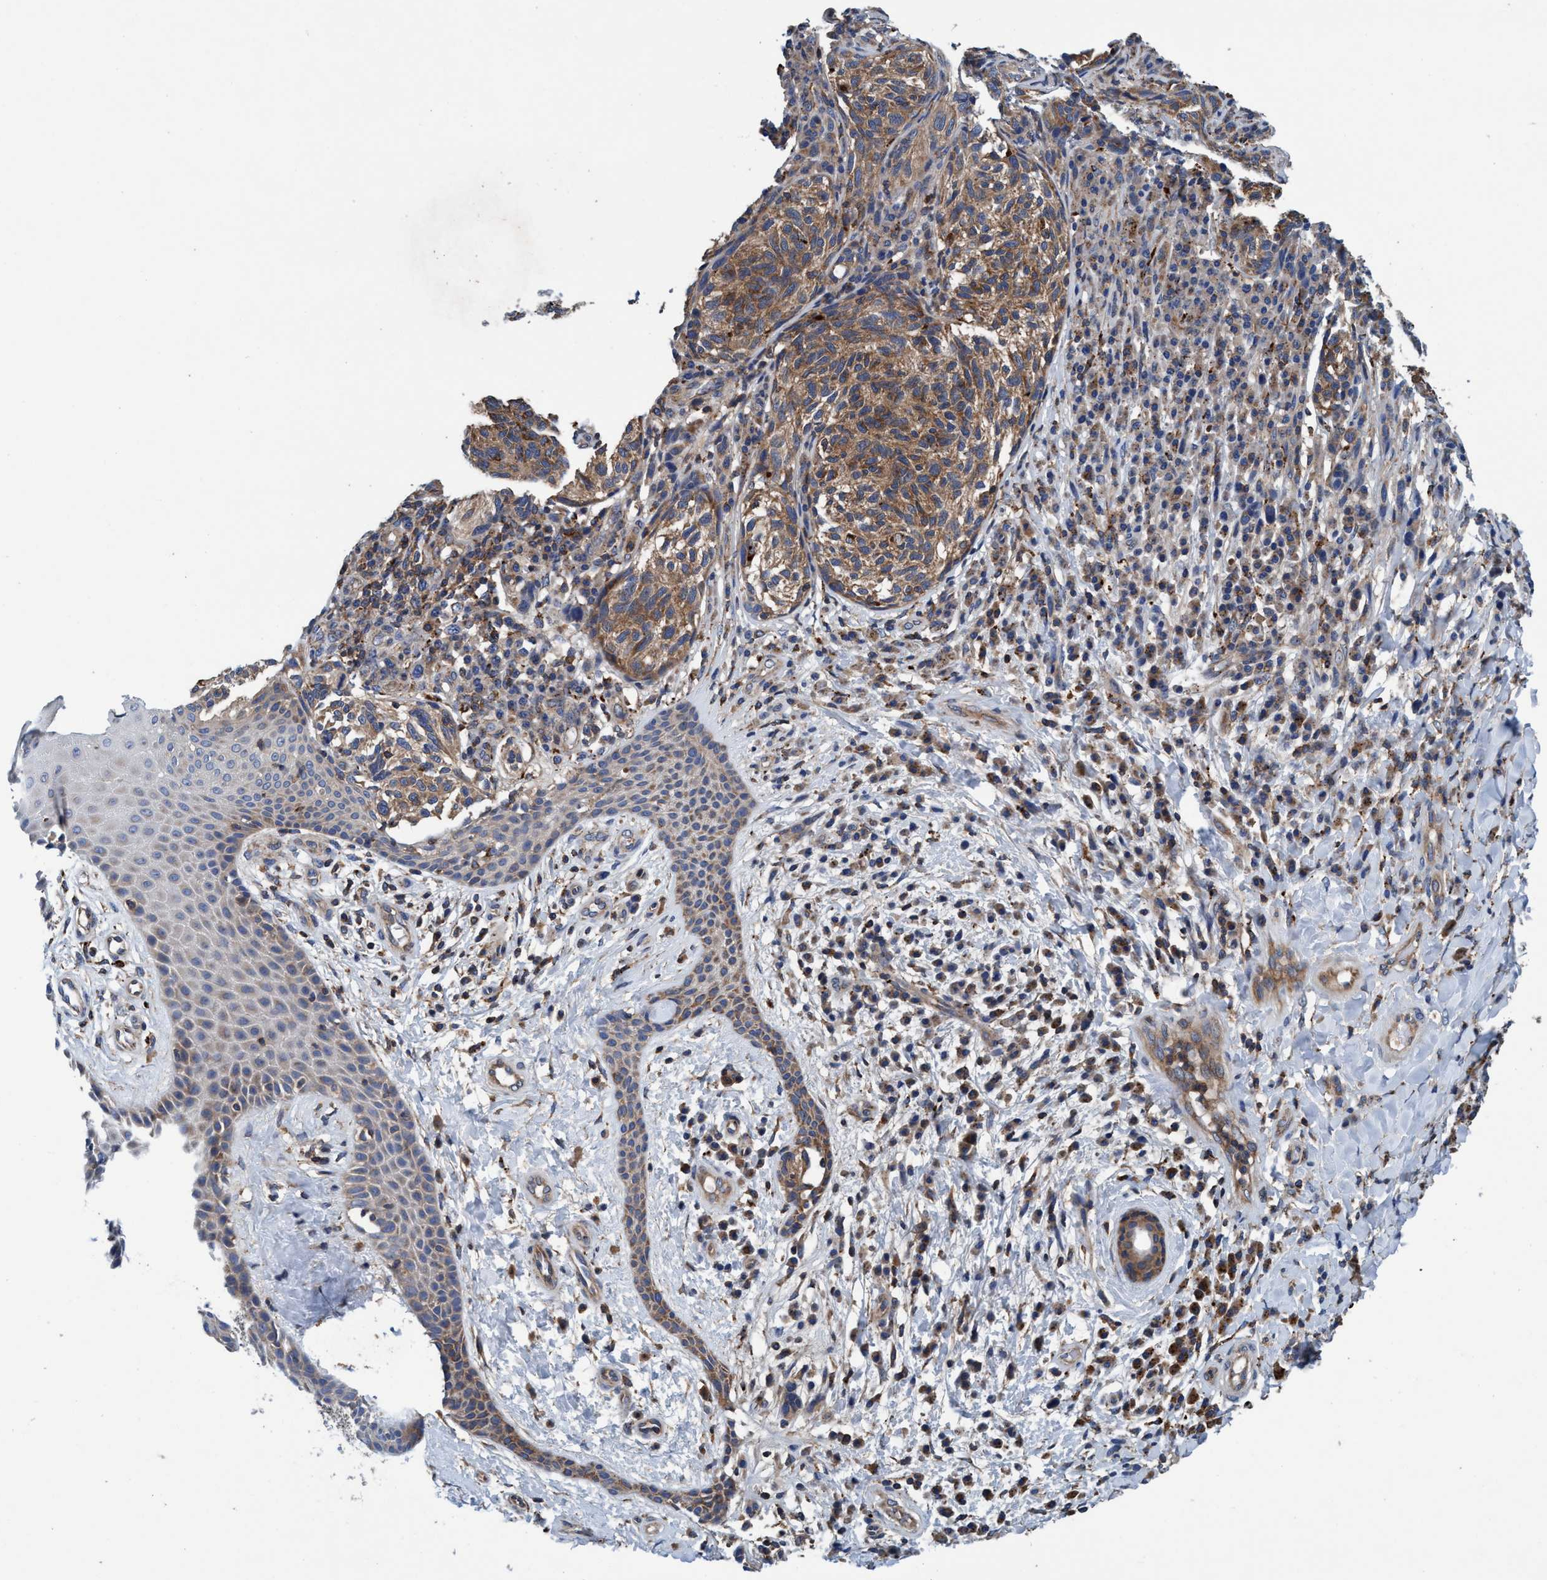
{"staining": {"intensity": "moderate", "quantity": ">75%", "location": "cytoplasmic/membranous"}, "tissue": "melanoma", "cell_type": "Tumor cells", "image_type": "cancer", "snomed": [{"axis": "morphology", "description": "Malignant melanoma, NOS"}, {"axis": "topography", "description": "Skin"}], "caption": "An immunohistochemistry (IHC) photomicrograph of neoplastic tissue is shown. Protein staining in brown shows moderate cytoplasmic/membranous positivity in melanoma within tumor cells. (DAB = brown stain, brightfield microscopy at high magnification).", "gene": "ENDOG", "patient": {"sex": "female", "age": 73}}